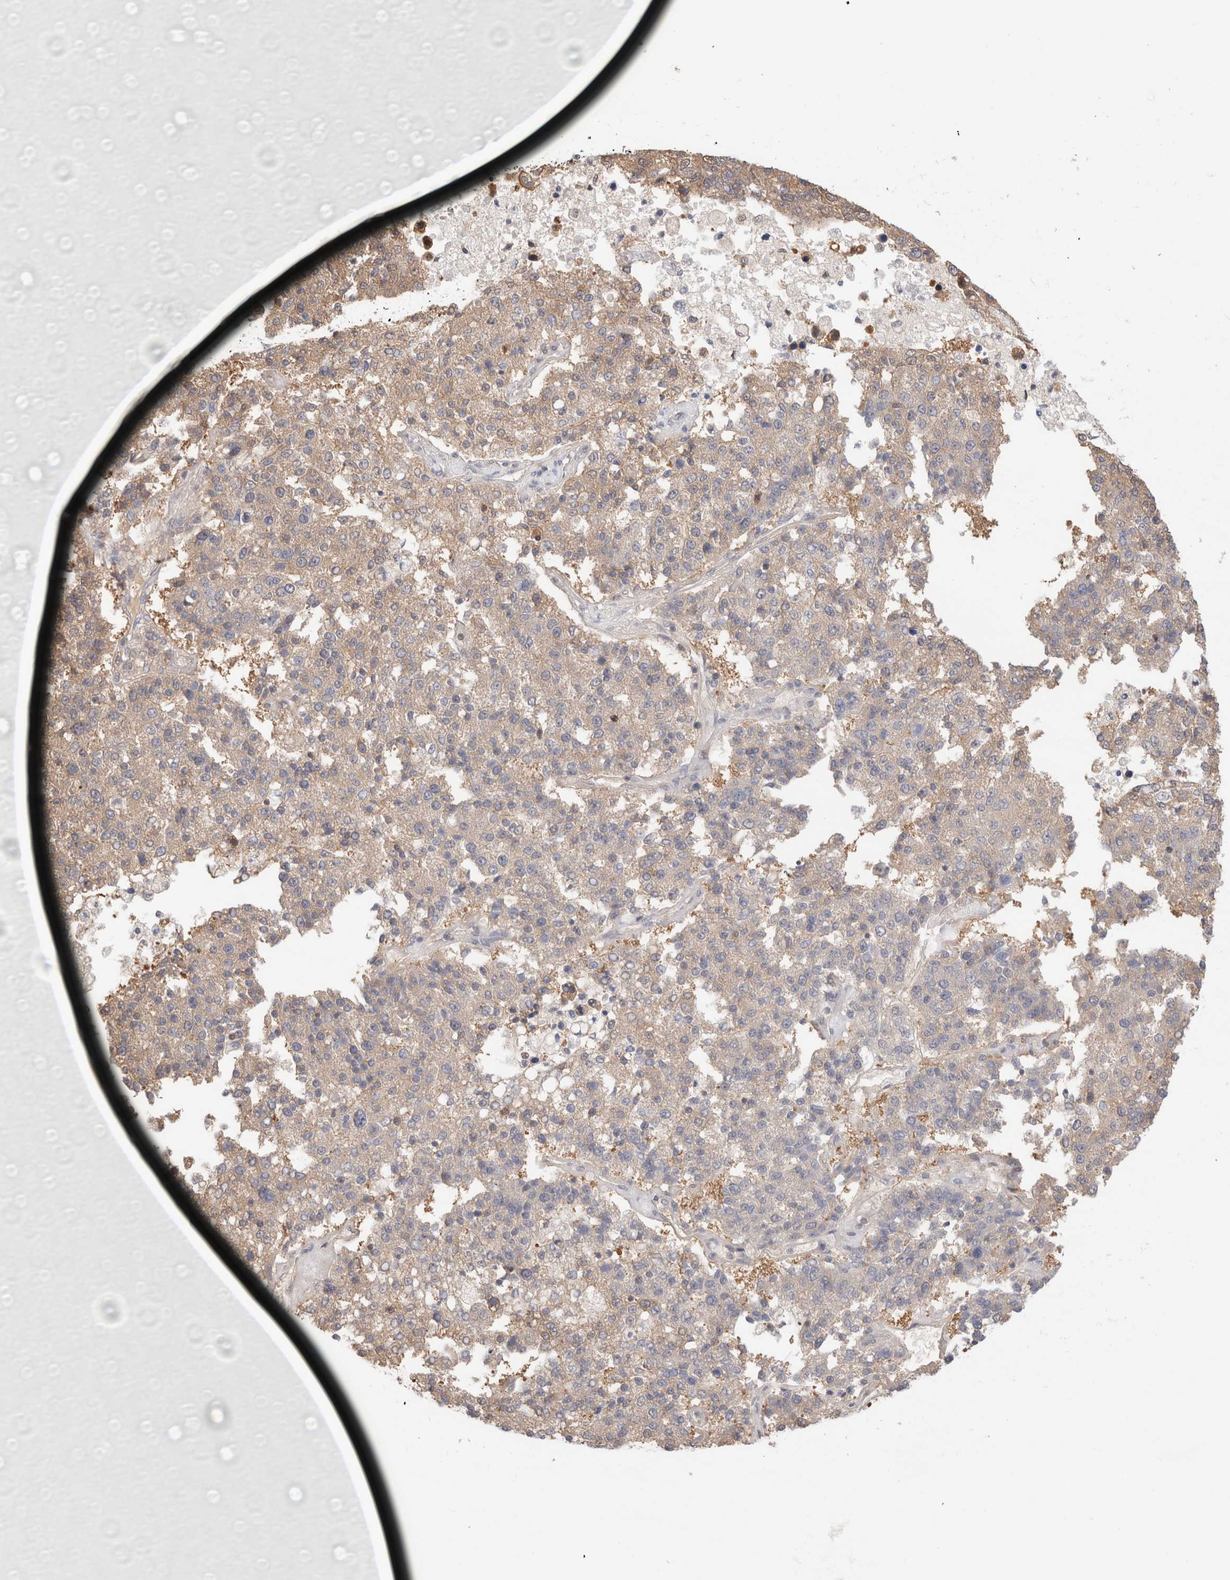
{"staining": {"intensity": "weak", "quantity": "25%-75%", "location": "cytoplasmic/membranous"}, "tissue": "pancreatic cancer", "cell_type": "Tumor cells", "image_type": "cancer", "snomed": [{"axis": "morphology", "description": "Adenocarcinoma, NOS"}, {"axis": "topography", "description": "Pancreas"}], "caption": "Tumor cells exhibit low levels of weak cytoplasmic/membranous staining in about 25%-75% of cells in pancreatic cancer (adenocarcinoma).", "gene": "C17orf97", "patient": {"sex": "female", "age": 61}}